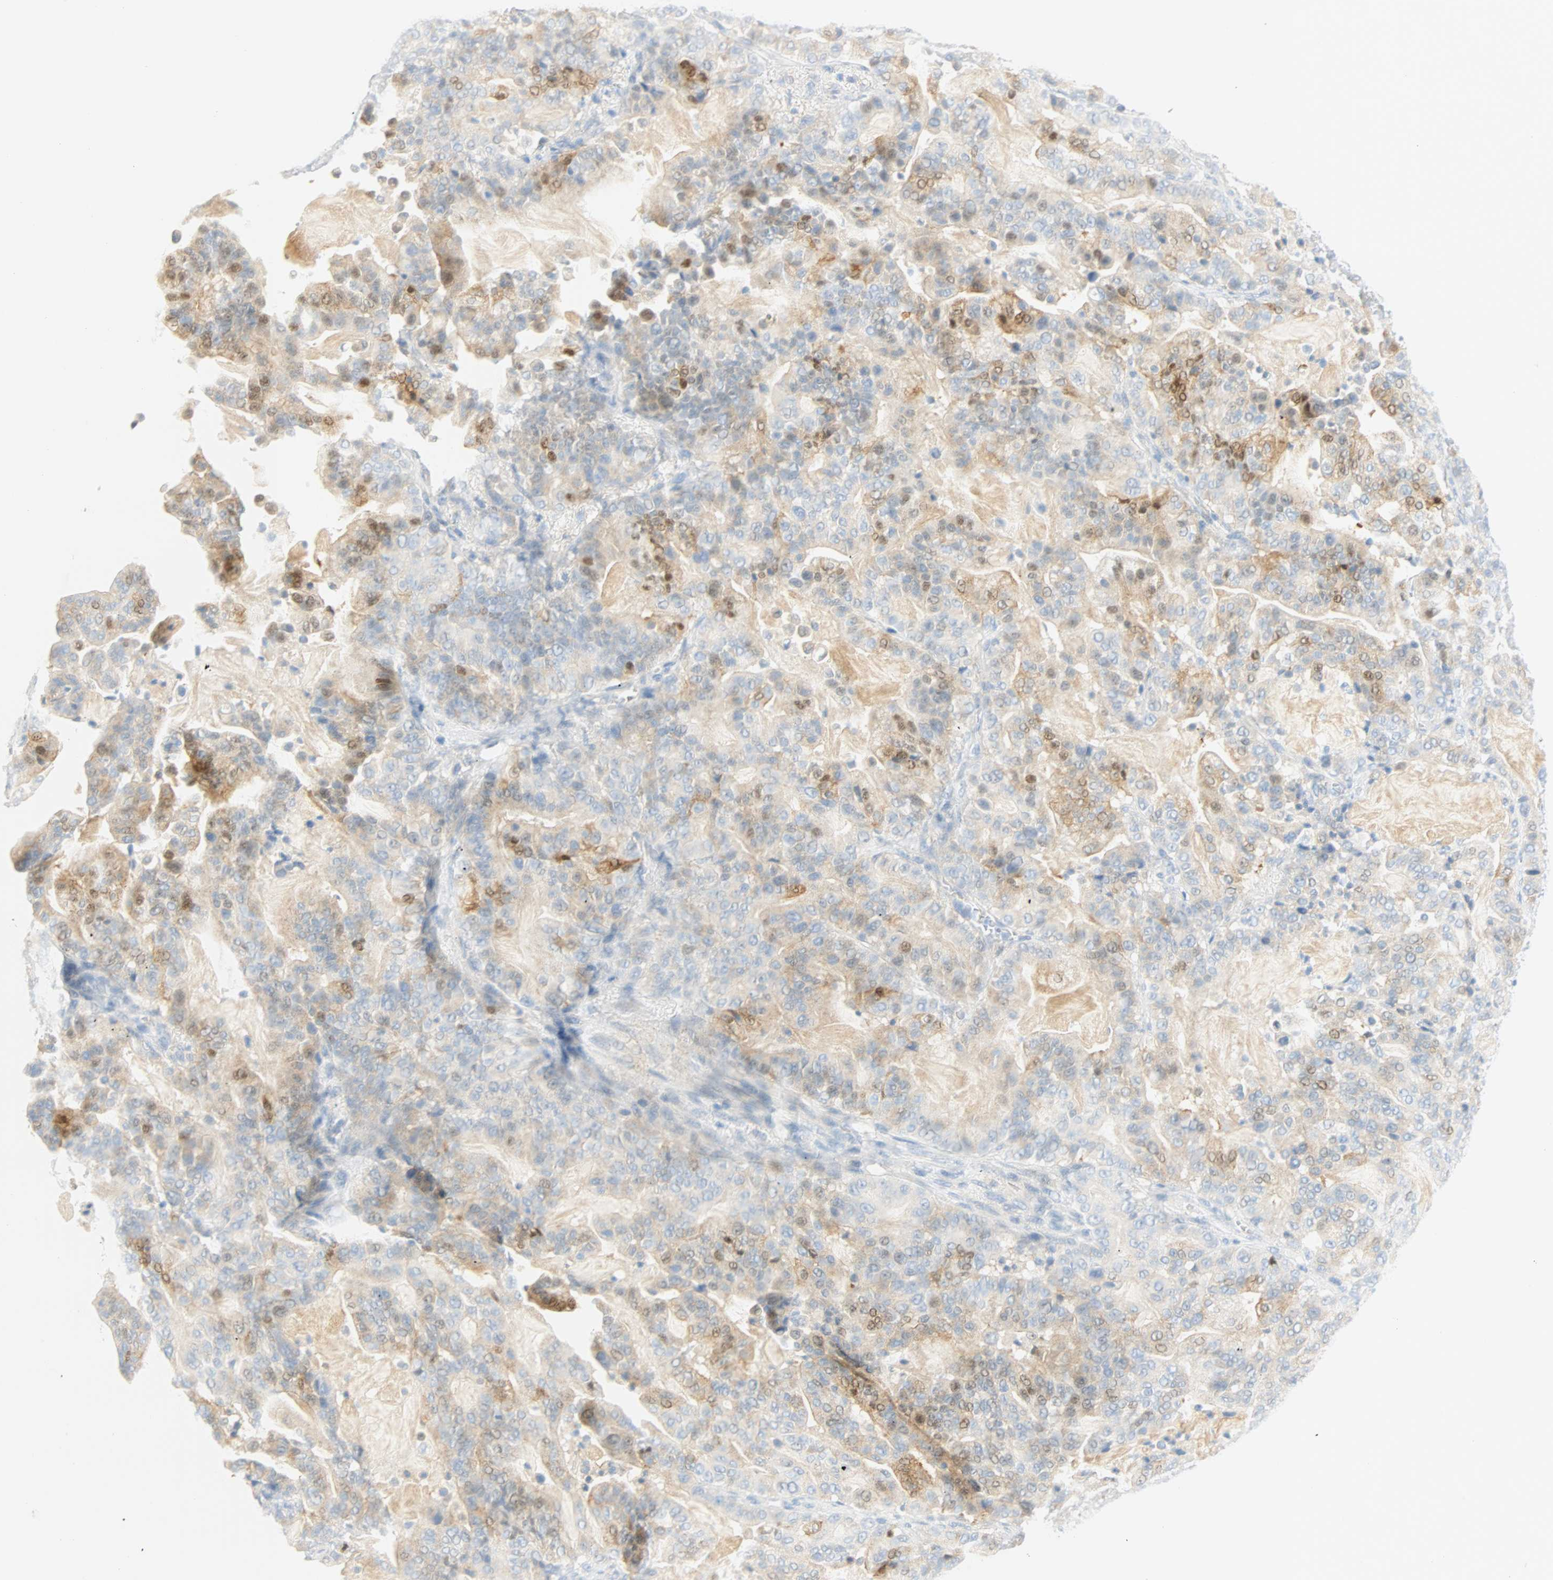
{"staining": {"intensity": "weak", "quantity": "25%-75%", "location": "cytoplasmic/membranous"}, "tissue": "pancreatic cancer", "cell_type": "Tumor cells", "image_type": "cancer", "snomed": [{"axis": "morphology", "description": "Adenocarcinoma, NOS"}, {"axis": "topography", "description": "Pancreas"}], "caption": "Pancreatic cancer tissue demonstrates weak cytoplasmic/membranous expression in about 25%-75% of tumor cells, visualized by immunohistochemistry.", "gene": "SELENBP1", "patient": {"sex": "male", "age": 63}}